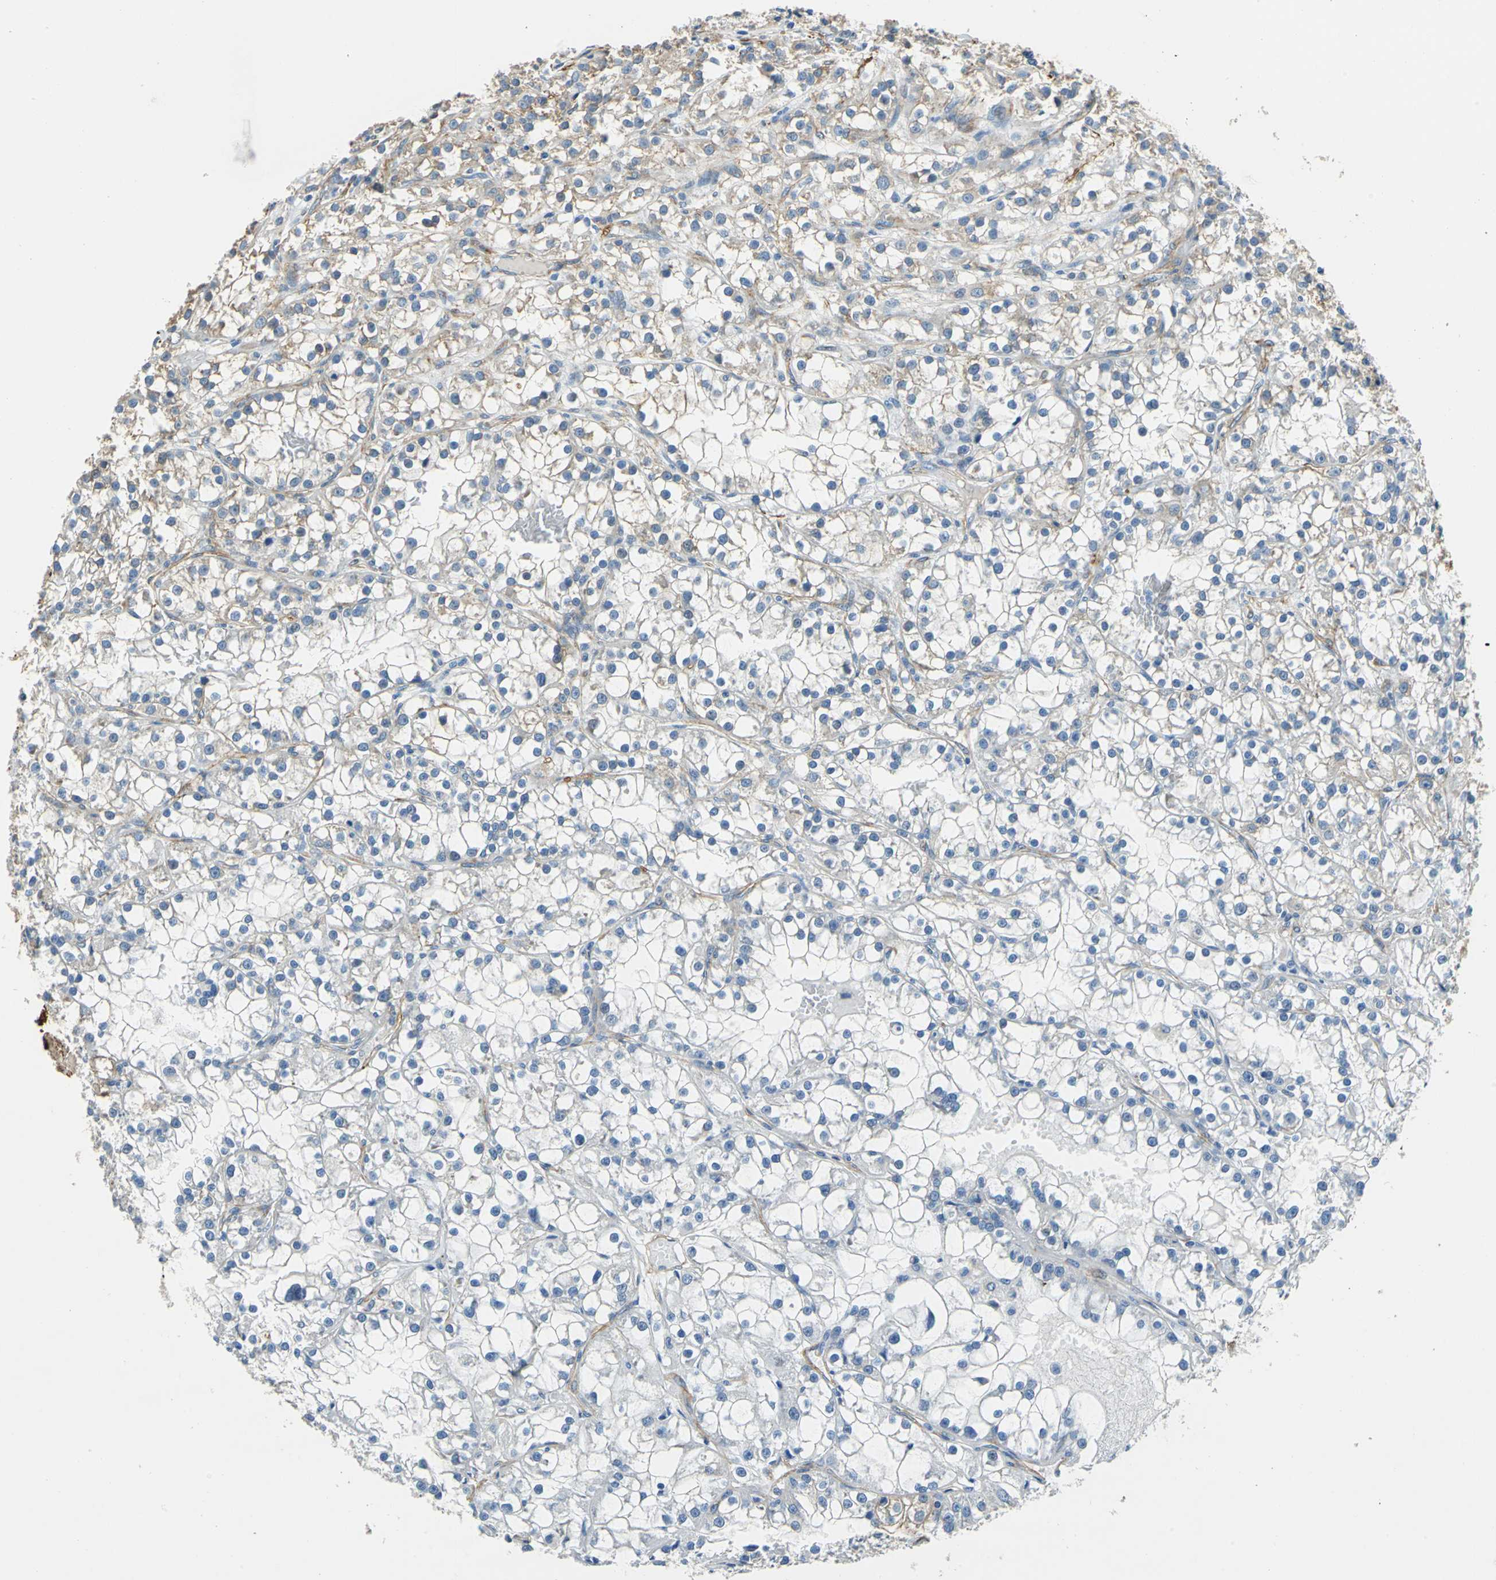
{"staining": {"intensity": "weak", "quantity": "<25%", "location": "cytoplasmic/membranous"}, "tissue": "renal cancer", "cell_type": "Tumor cells", "image_type": "cancer", "snomed": [{"axis": "morphology", "description": "Adenocarcinoma, NOS"}, {"axis": "topography", "description": "Kidney"}], "caption": "The immunohistochemistry (IHC) image has no significant staining in tumor cells of adenocarcinoma (renal) tissue. (Brightfield microscopy of DAB (3,3'-diaminobenzidine) IHC at high magnification).", "gene": "AKAP12", "patient": {"sex": "female", "age": 52}}